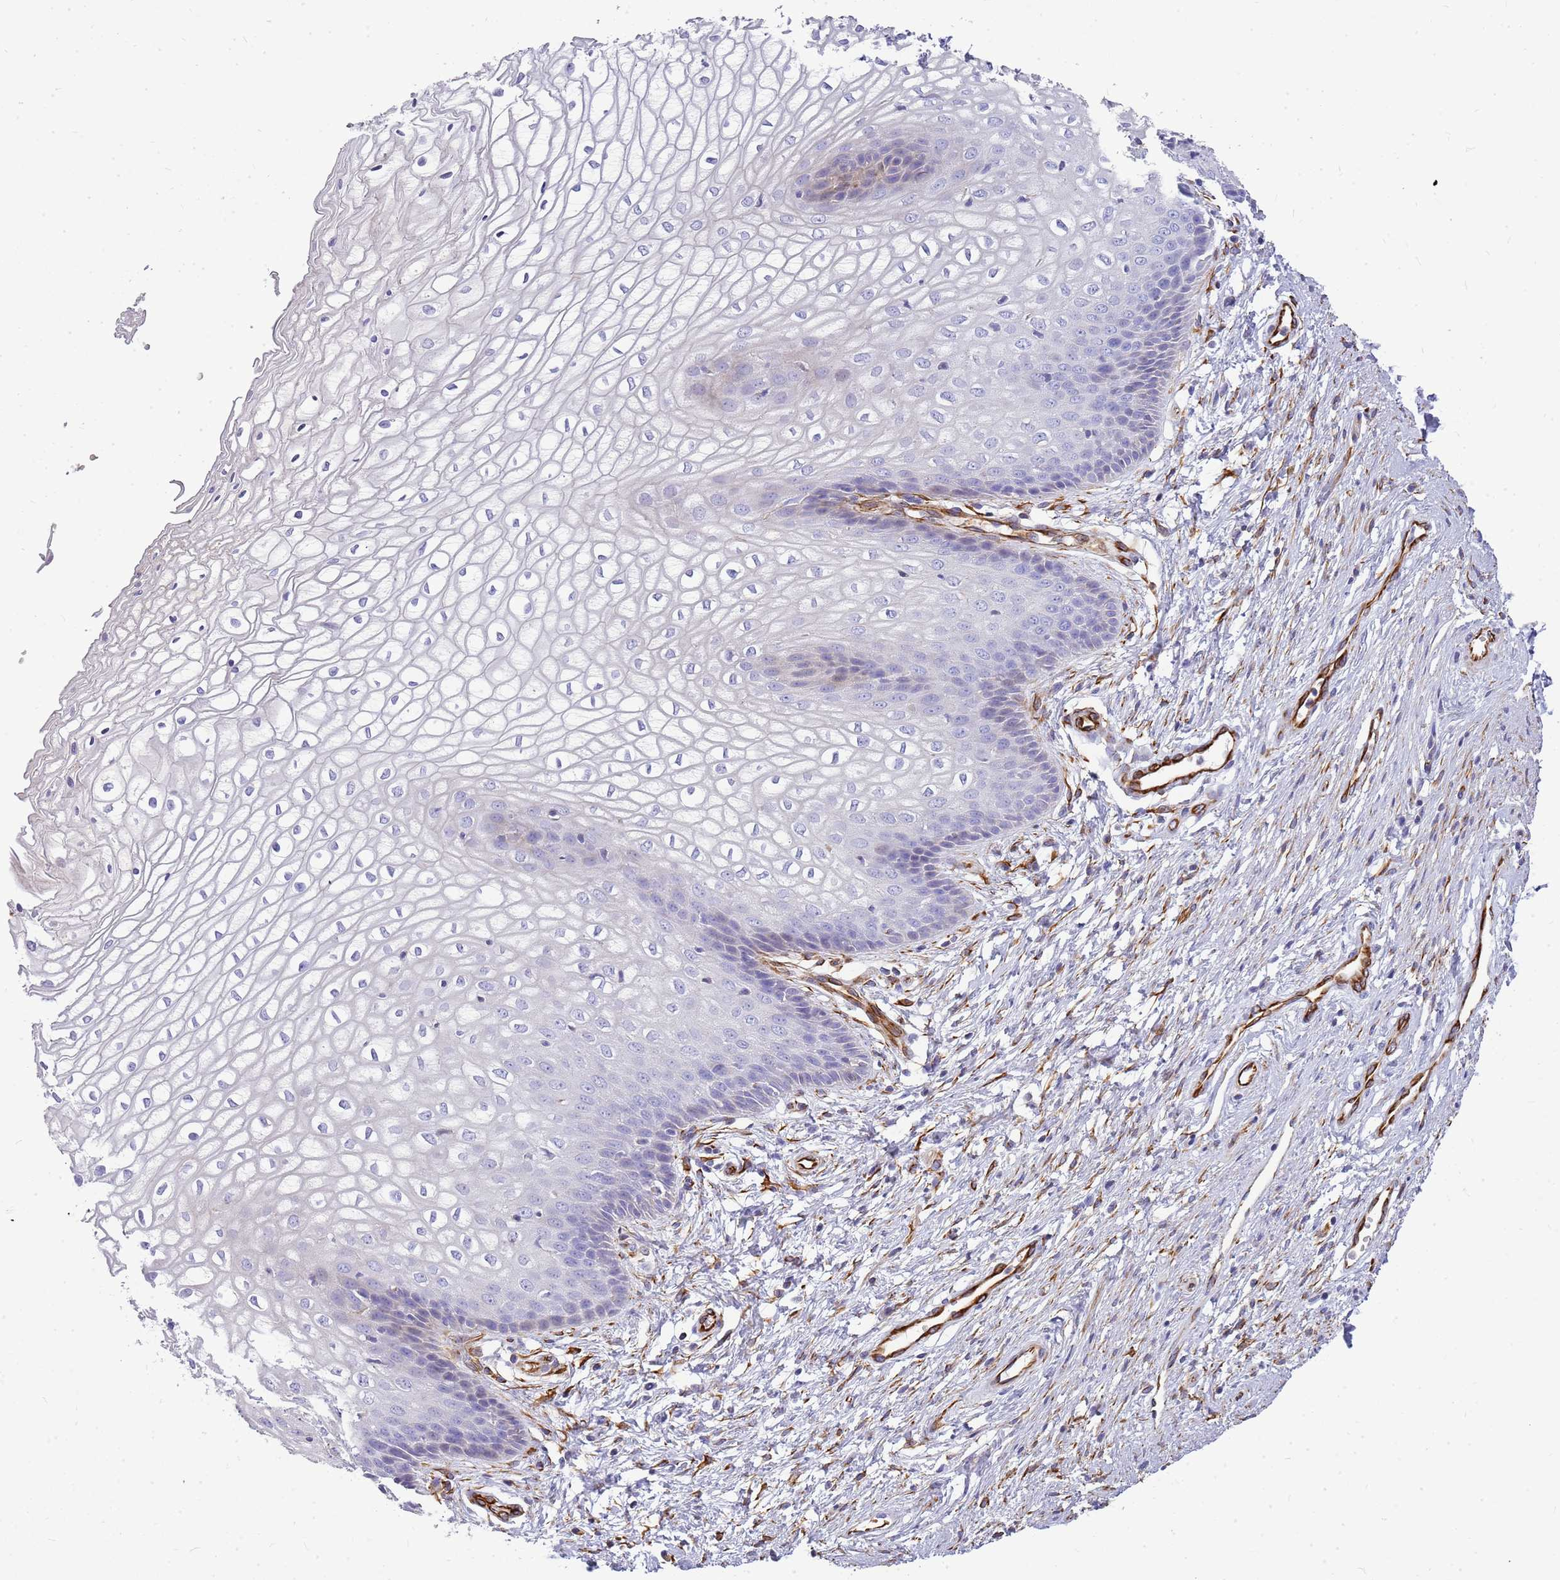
{"staining": {"intensity": "negative", "quantity": "none", "location": "none"}, "tissue": "vagina", "cell_type": "Squamous epithelial cells", "image_type": "normal", "snomed": [{"axis": "morphology", "description": "Normal tissue, NOS"}, {"axis": "topography", "description": "Vagina"}], "caption": "An immunohistochemistry (IHC) image of unremarkable vagina is shown. There is no staining in squamous epithelial cells of vagina.", "gene": "ZDHHC1", "patient": {"sex": "female", "age": 34}}